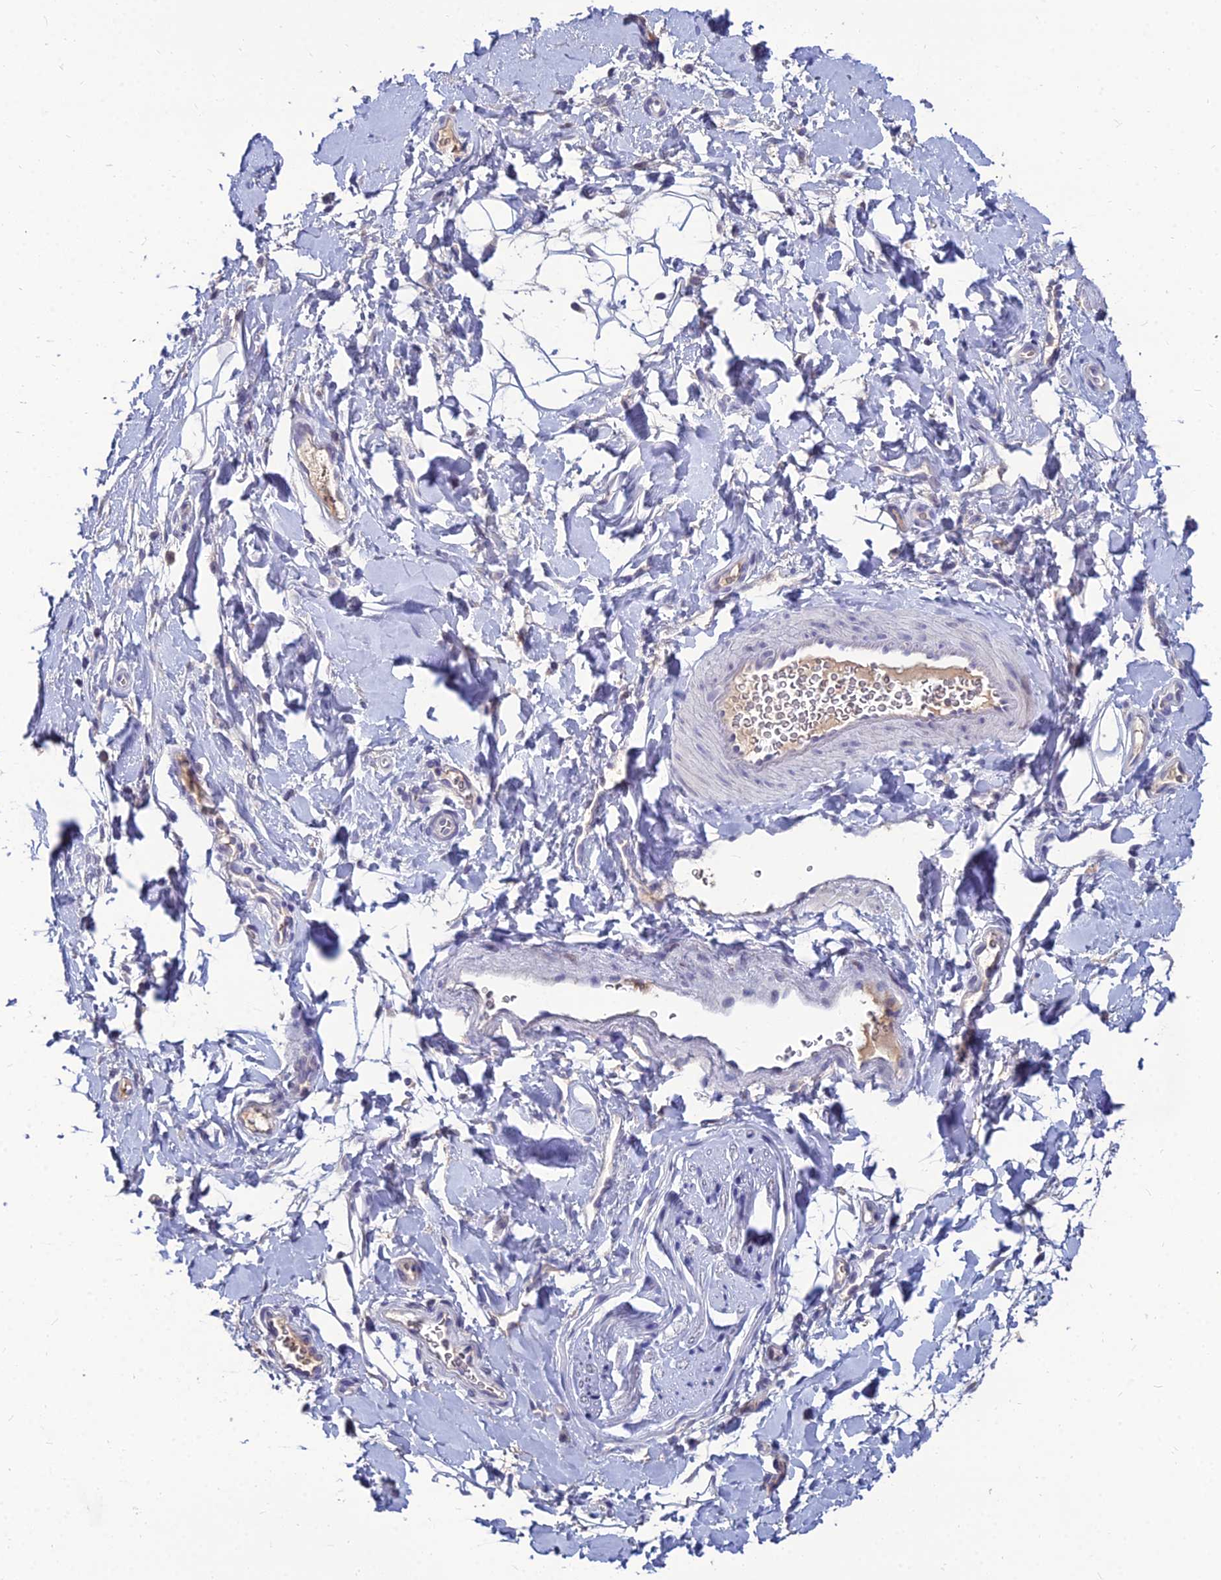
{"staining": {"intensity": "negative", "quantity": "none", "location": "none"}, "tissue": "adipose tissue", "cell_type": "Adipocytes", "image_type": "normal", "snomed": [{"axis": "morphology", "description": "Normal tissue, NOS"}, {"axis": "topography", "description": "Breast"}], "caption": "DAB (3,3'-diaminobenzidine) immunohistochemical staining of normal adipose tissue displays no significant staining in adipocytes.", "gene": "GOLGA6A", "patient": {"sex": "female", "age": 26}}